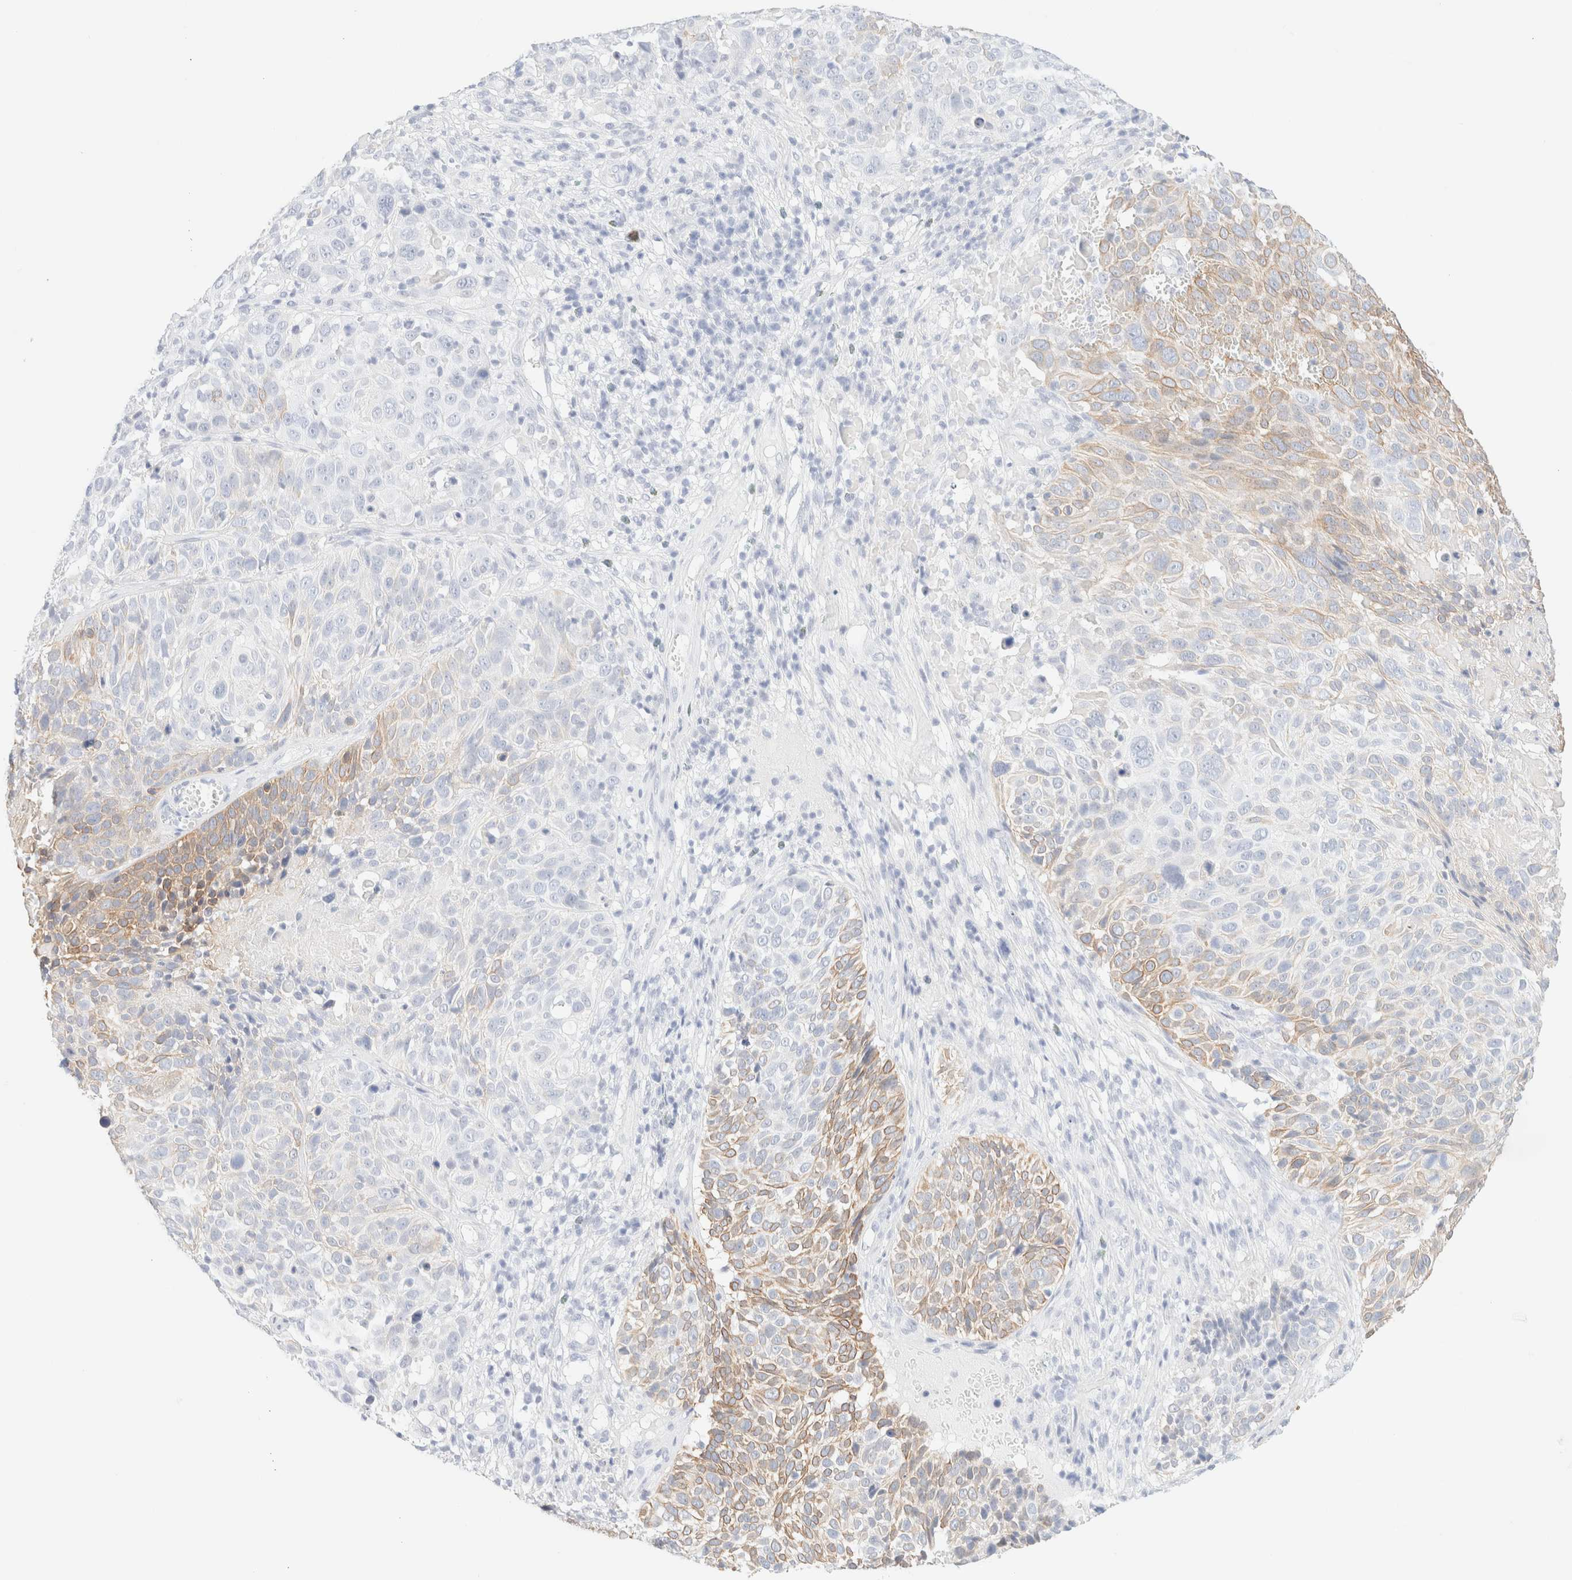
{"staining": {"intensity": "moderate", "quantity": "<25%", "location": "cytoplasmic/membranous"}, "tissue": "cervical cancer", "cell_type": "Tumor cells", "image_type": "cancer", "snomed": [{"axis": "morphology", "description": "Squamous cell carcinoma, NOS"}, {"axis": "topography", "description": "Cervix"}], "caption": "A photomicrograph showing moderate cytoplasmic/membranous expression in about <25% of tumor cells in cervical squamous cell carcinoma, as visualized by brown immunohistochemical staining.", "gene": "KRT15", "patient": {"sex": "female", "age": 74}}